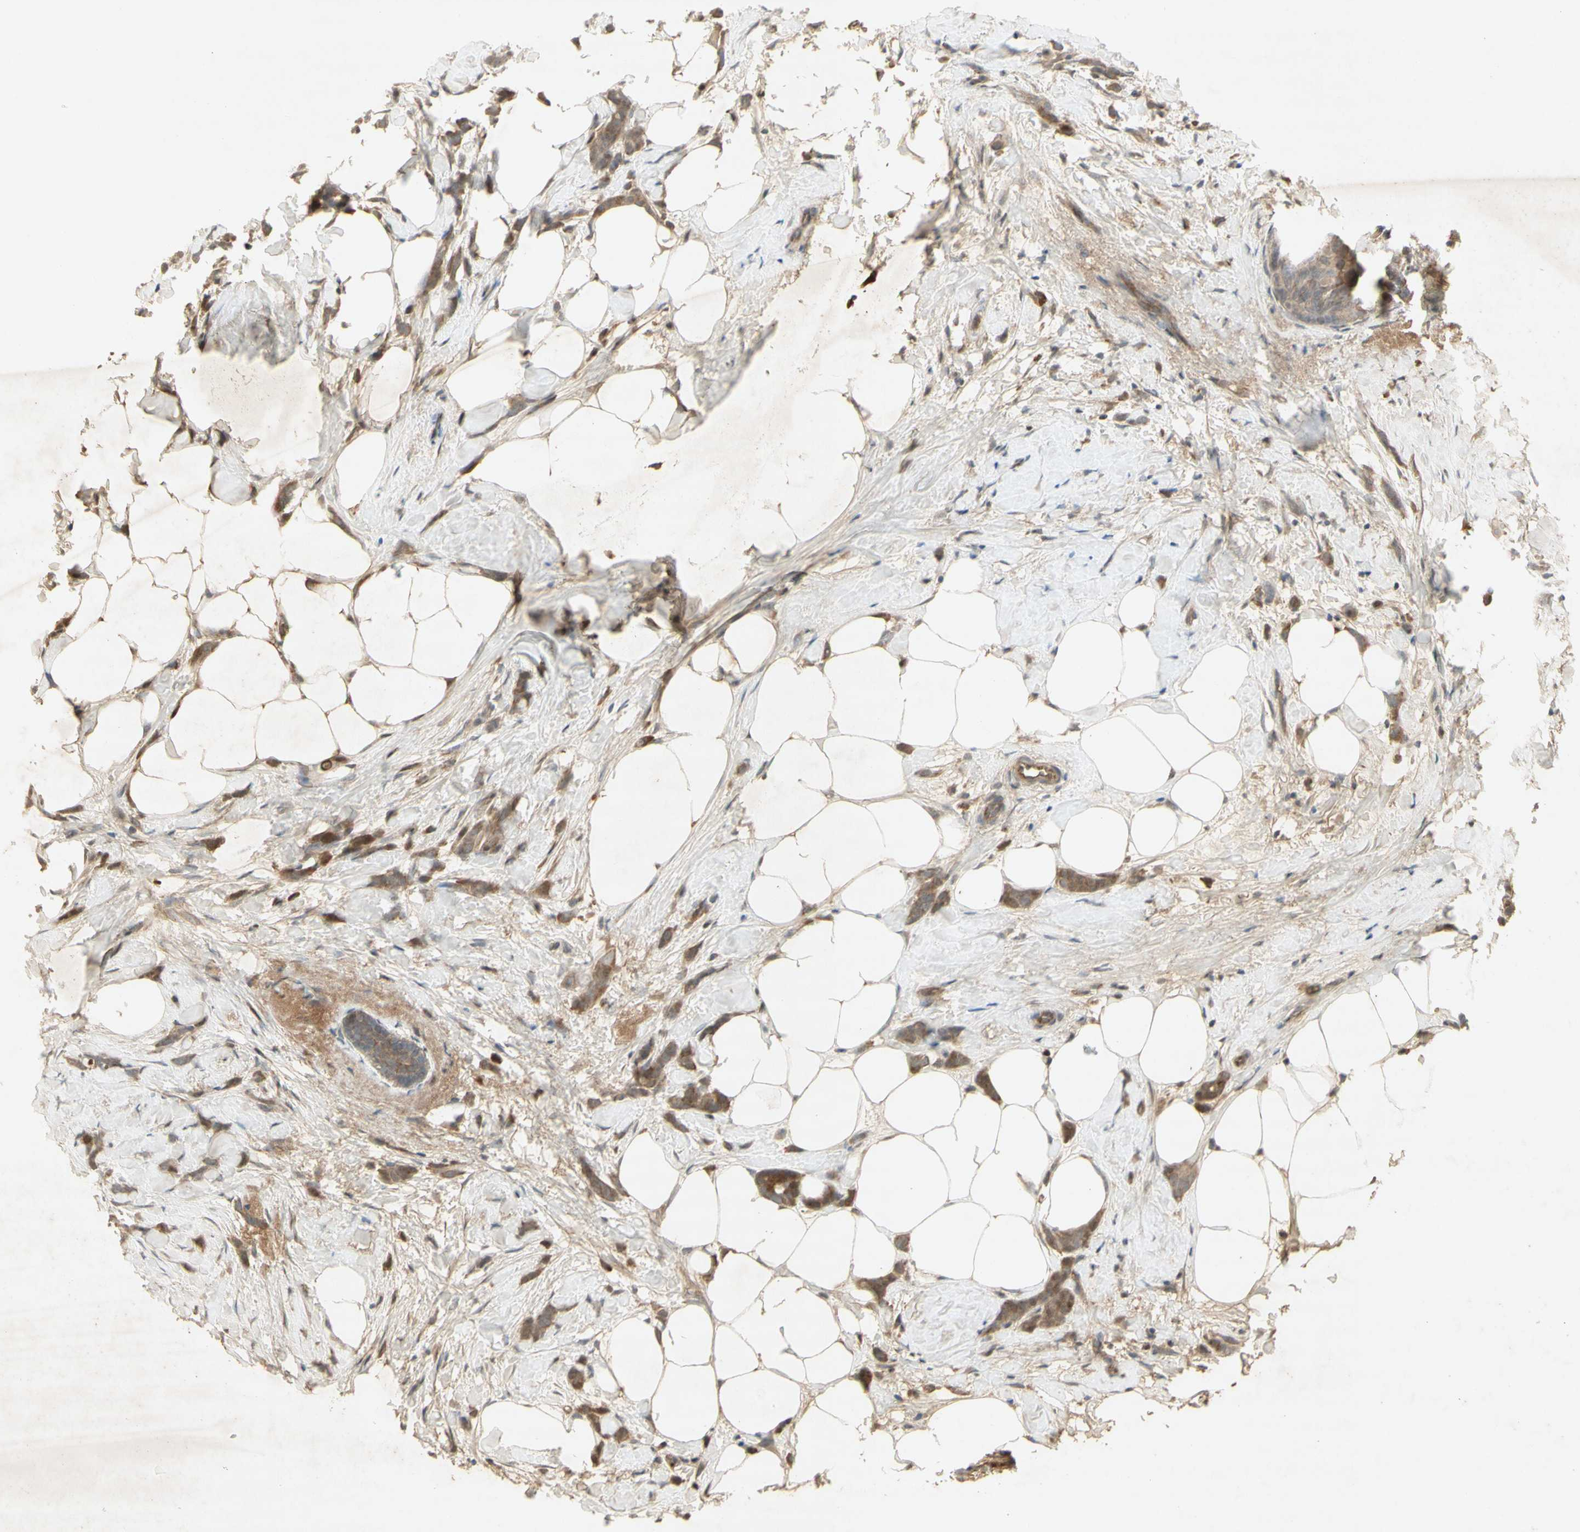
{"staining": {"intensity": "moderate", "quantity": ">75%", "location": "cytoplasmic/membranous"}, "tissue": "breast cancer", "cell_type": "Tumor cells", "image_type": "cancer", "snomed": [{"axis": "morphology", "description": "Lobular carcinoma, in situ"}, {"axis": "morphology", "description": "Lobular carcinoma"}, {"axis": "topography", "description": "Breast"}], "caption": "Human breast cancer (lobular carcinoma) stained for a protein (brown) exhibits moderate cytoplasmic/membranous positive expression in about >75% of tumor cells.", "gene": "NRG4", "patient": {"sex": "female", "age": 41}}